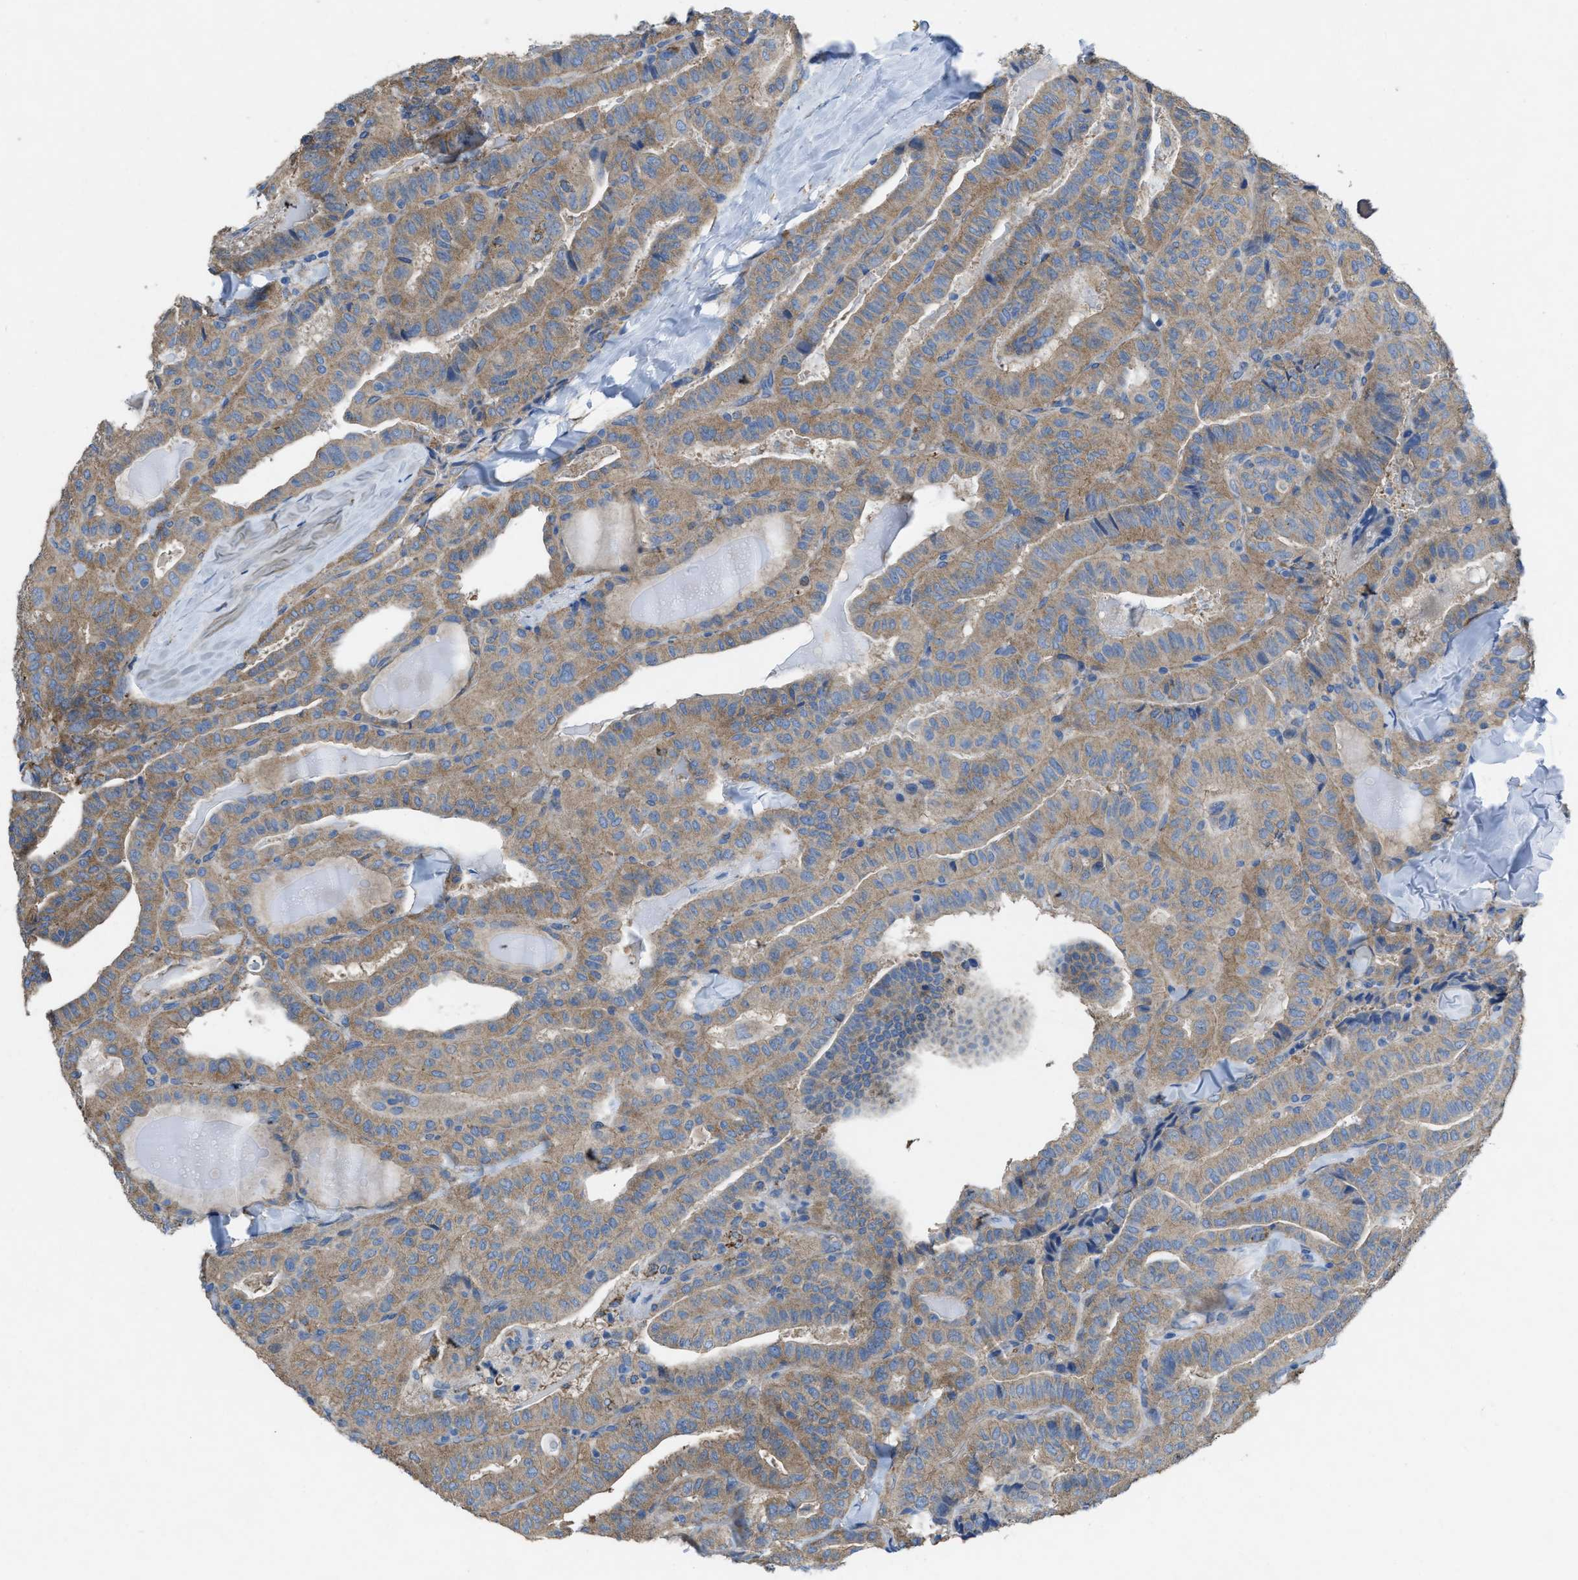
{"staining": {"intensity": "moderate", "quantity": ">75%", "location": "cytoplasmic/membranous"}, "tissue": "thyroid cancer", "cell_type": "Tumor cells", "image_type": "cancer", "snomed": [{"axis": "morphology", "description": "Papillary adenocarcinoma, NOS"}, {"axis": "topography", "description": "Thyroid gland"}], "caption": "High-power microscopy captured an immunohistochemistry photomicrograph of papillary adenocarcinoma (thyroid), revealing moderate cytoplasmic/membranous expression in approximately >75% of tumor cells. The staining was performed using DAB to visualize the protein expression in brown, while the nuclei were stained in blue with hematoxylin (Magnification: 20x).", "gene": "DOLPP1", "patient": {"sex": "male", "age": 77}}